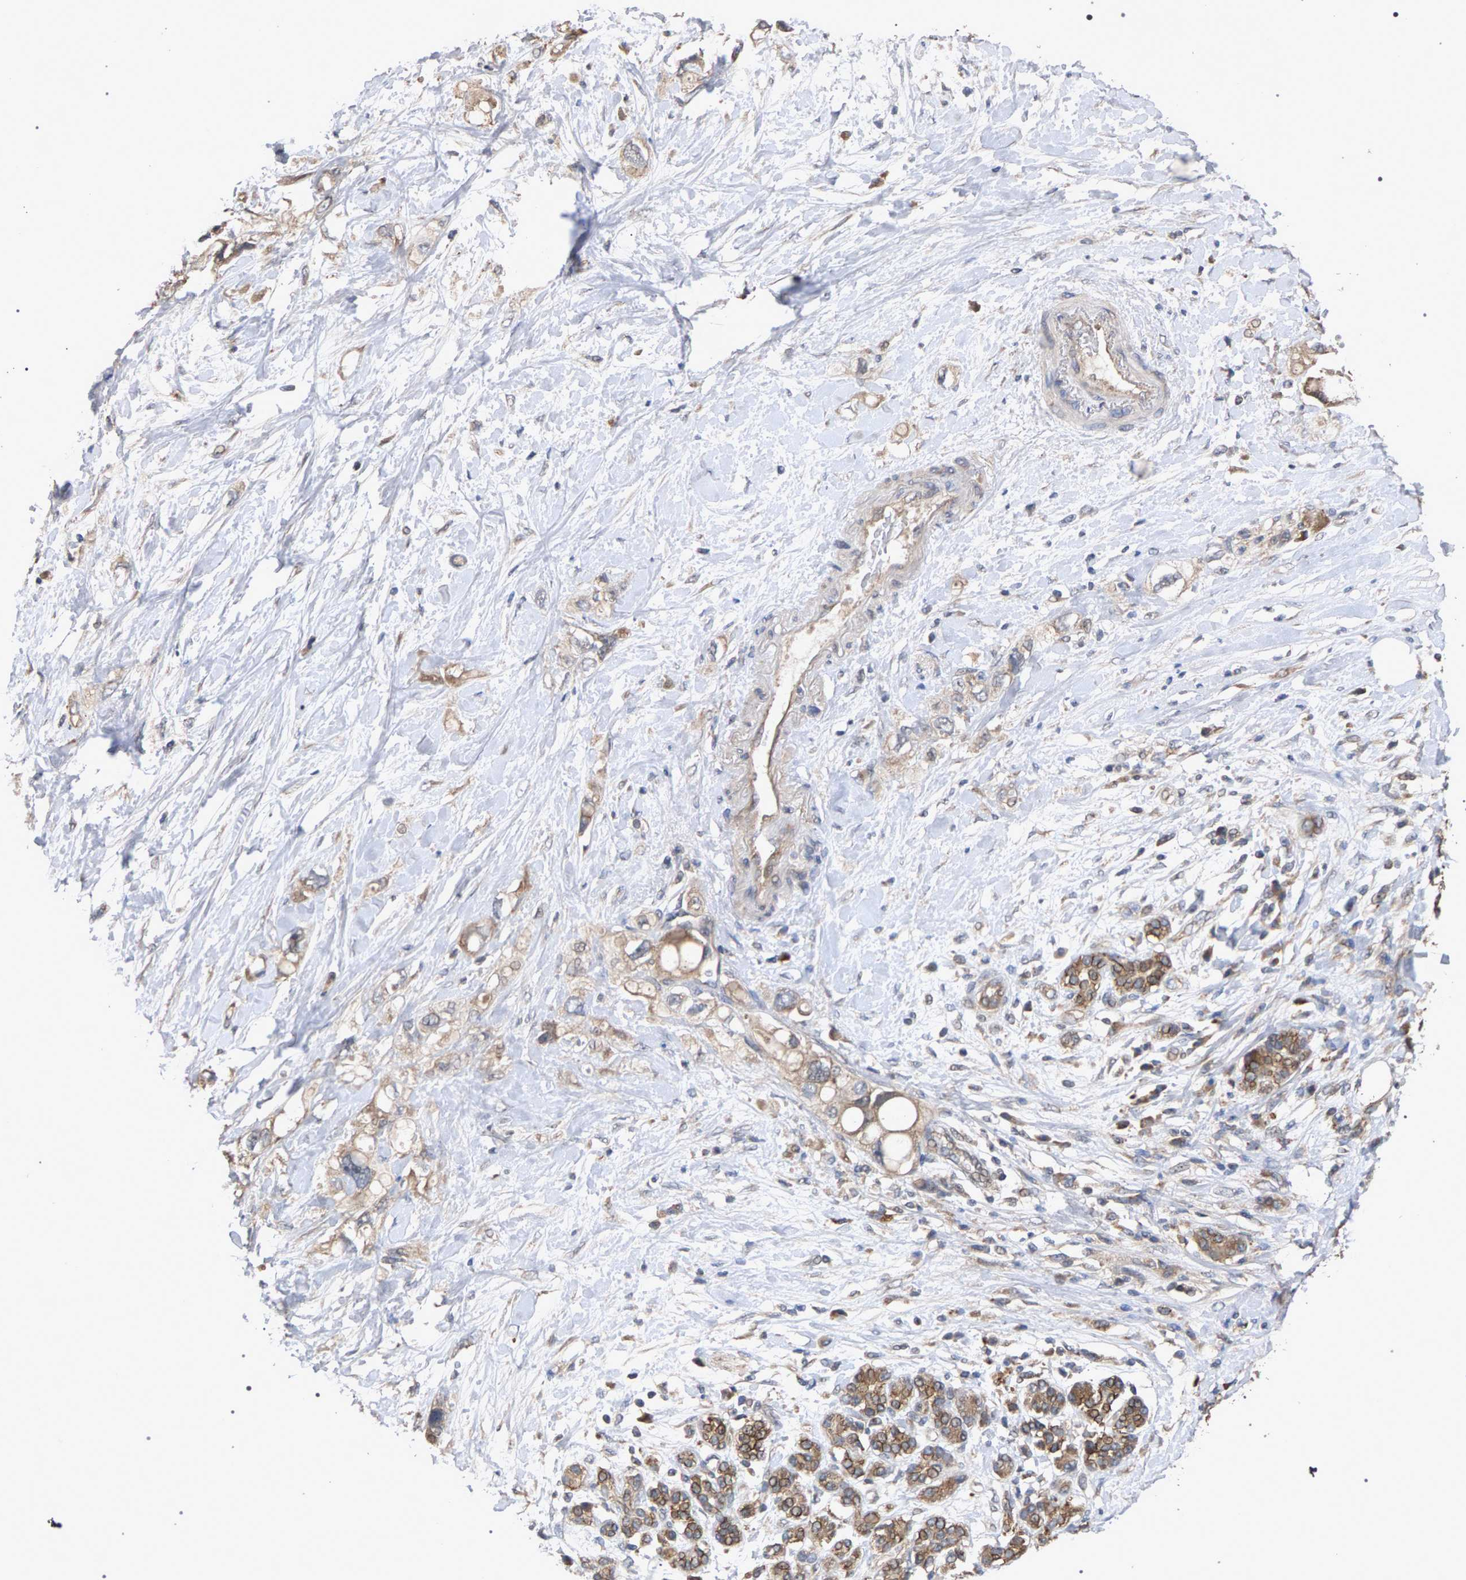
{"staining": {"intensity": "weak", "quantity": ">75%", "location": "cytoplasmic/membranous"}, "tissue": "pancreatic cancer", "cell_type": "Tumor cells", "image_type": "cancer", "snomed": [{"axis": "morphology", "description": "Adenocarcinoma, NOS"}, {"axis": "topography", "description": "Pancreas"}], "caption": "Human pancreatic adenocarcinoma stained with a protein marker shows weak staining in tumor cells.", "gene": "SLC4A4", "patient": {"sex": "female", "age": 56}}